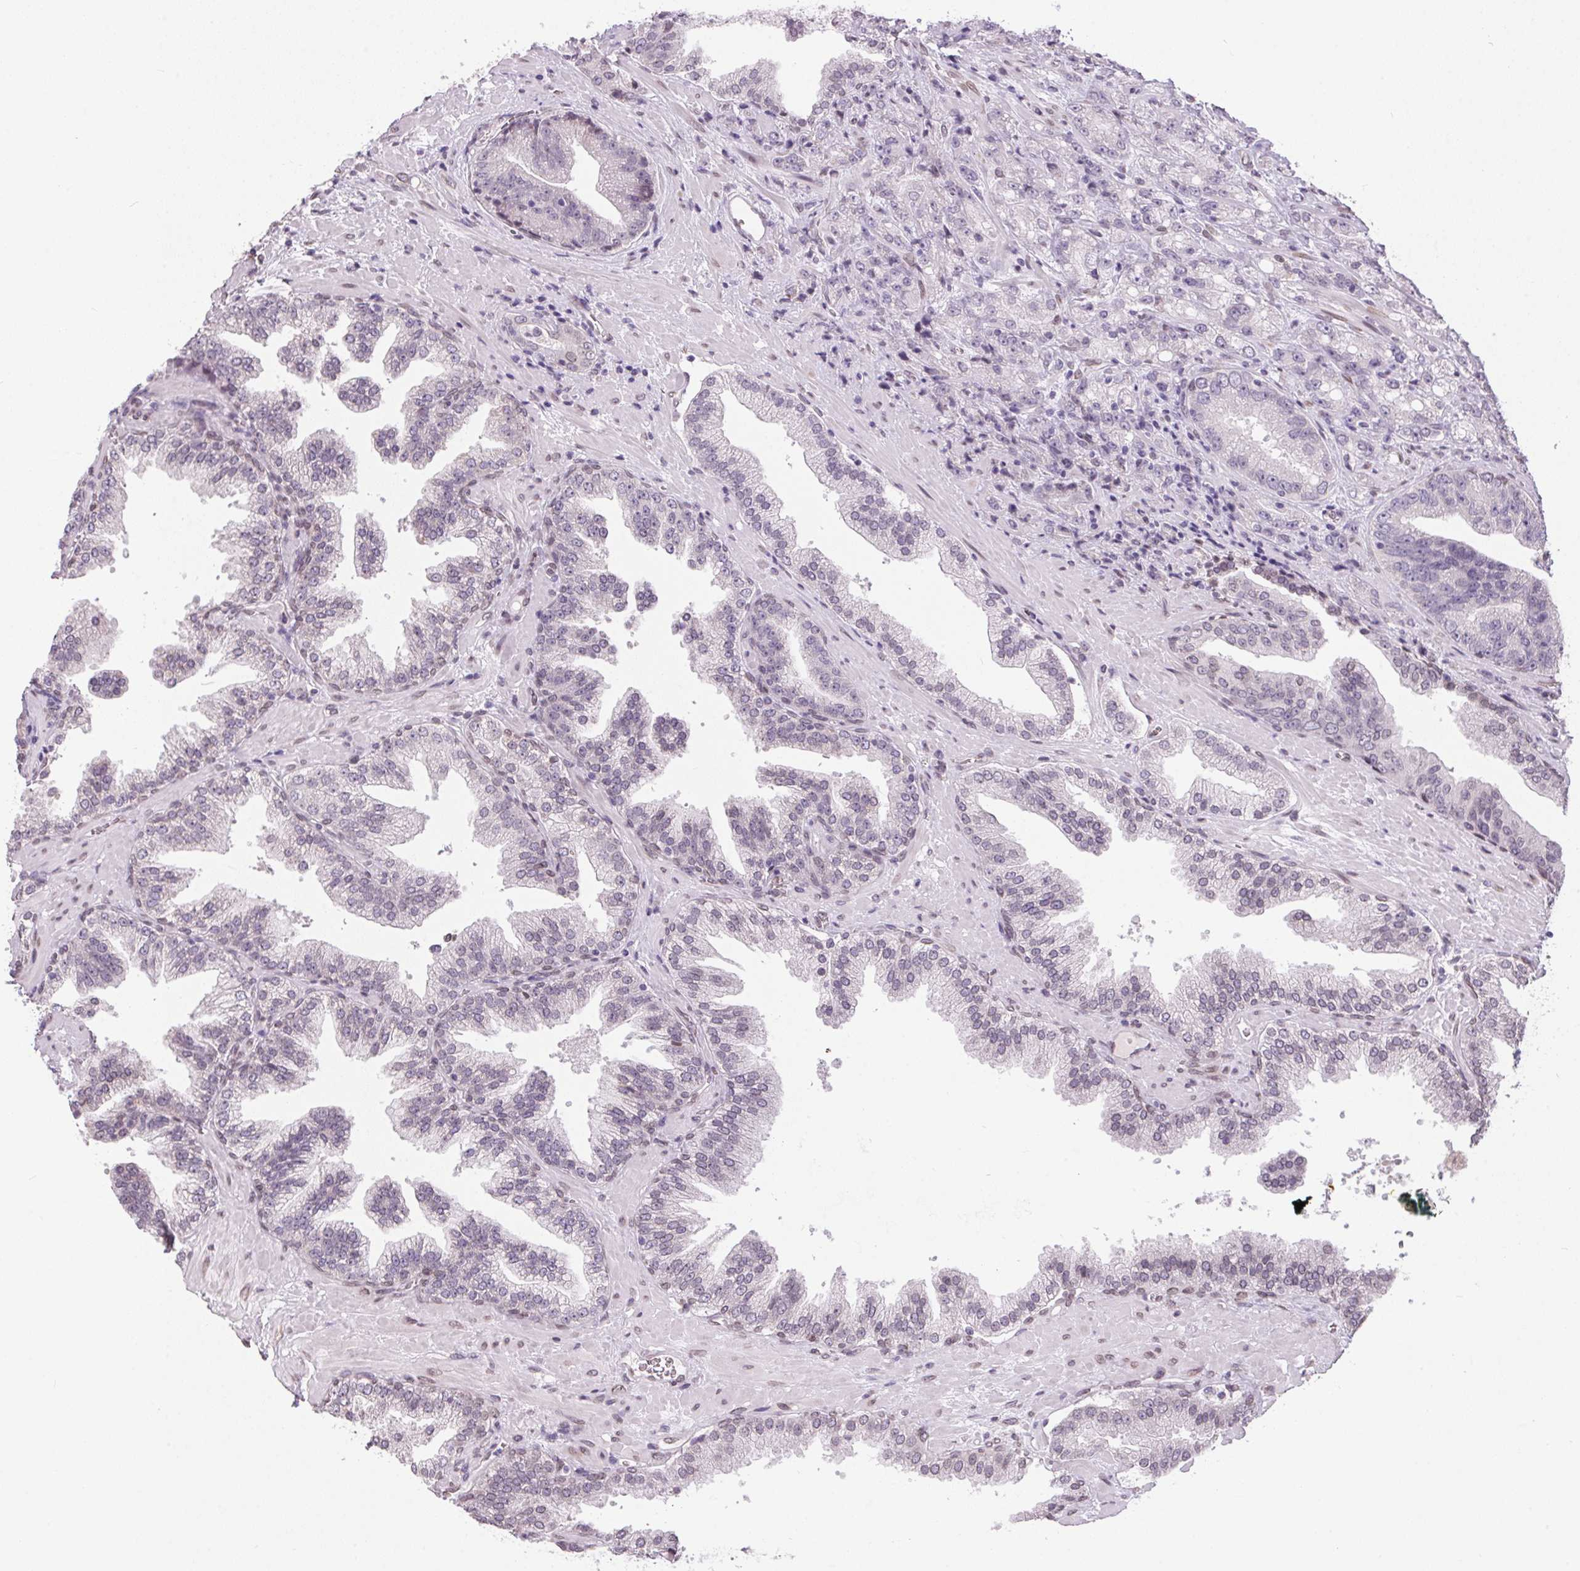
{"staining": {"intensity": "negative", "quantity": "none", "location": "none"}, "tissue": "prostate cancer", "cell_type": "Tumor cells", "image_type": "cancer", "snomed": [{"axis": "morphology", "description": "Adenocarcinoma, NOS"}, {"axis": "topography", "description": "Prostate"}], "caption": "Immunohistochemistry micrograph of prostate adenocarcinoma stained for a protein (brown), which shows no staining in tumor cells.", "gene": "TMEM175", "patient": {"sex": "male", "age": 63}}